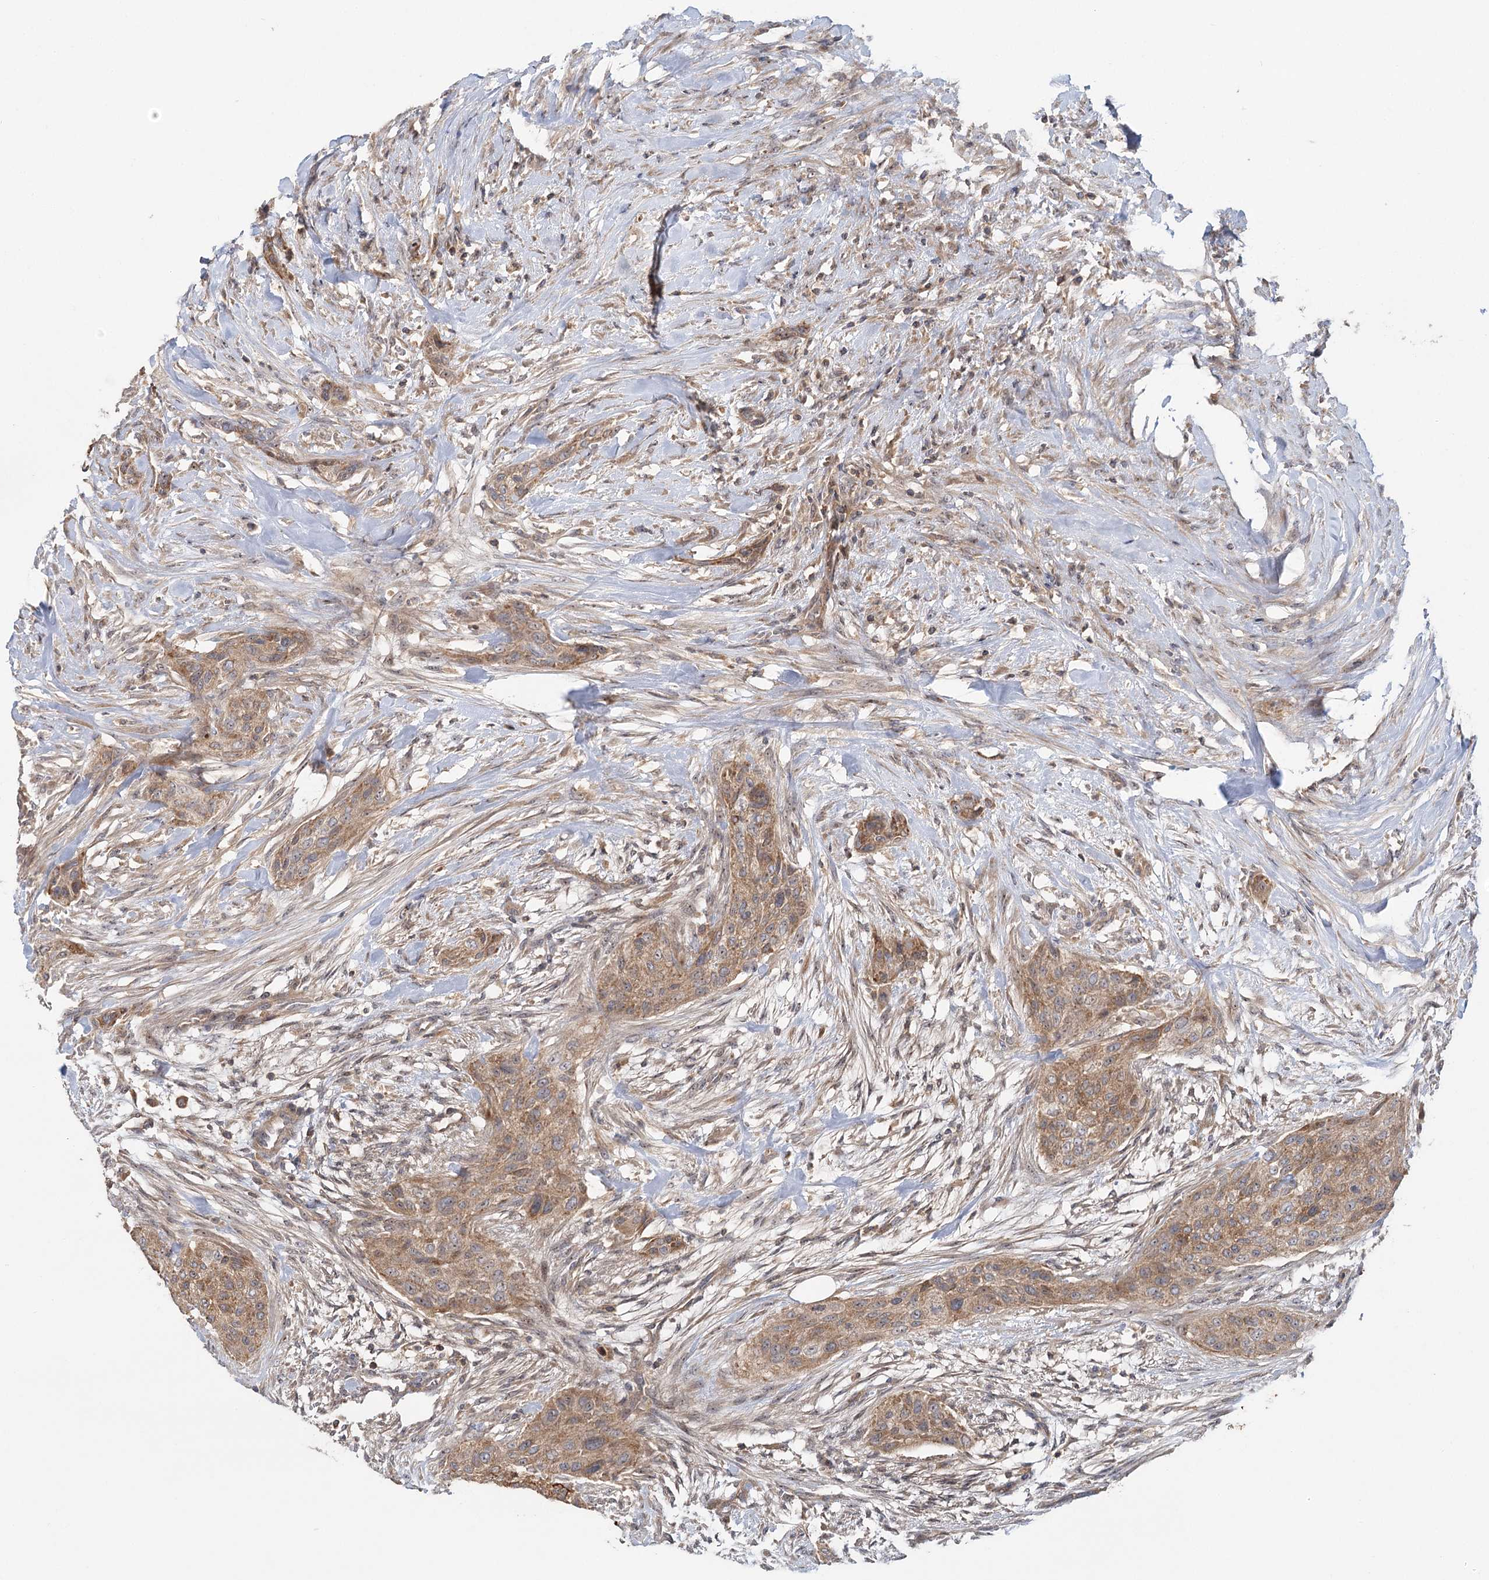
{"staining": {"intensity": "moderate", "quantity": ">75%", "location": "cytoplasmic/membranous,nuclear"}, "tissue": "urothelial cancer", "cell_type": "Tumor cells", "image_type": "cancer", "snomed": [{"axis": "morphology", "description": "Urothelial carcinoma, High grade"}, {"axis": "topography", "description": "Urinary bladder"}], "caption": "A photomicrograph of high-grade urothelial carcinoma stained for a protein shows moderate cytoplasmic/membranous and nuclear brown staining in tumor cells.", "gene": "RAPGEF6", "patient": {"sex": "male", "age": 35}}